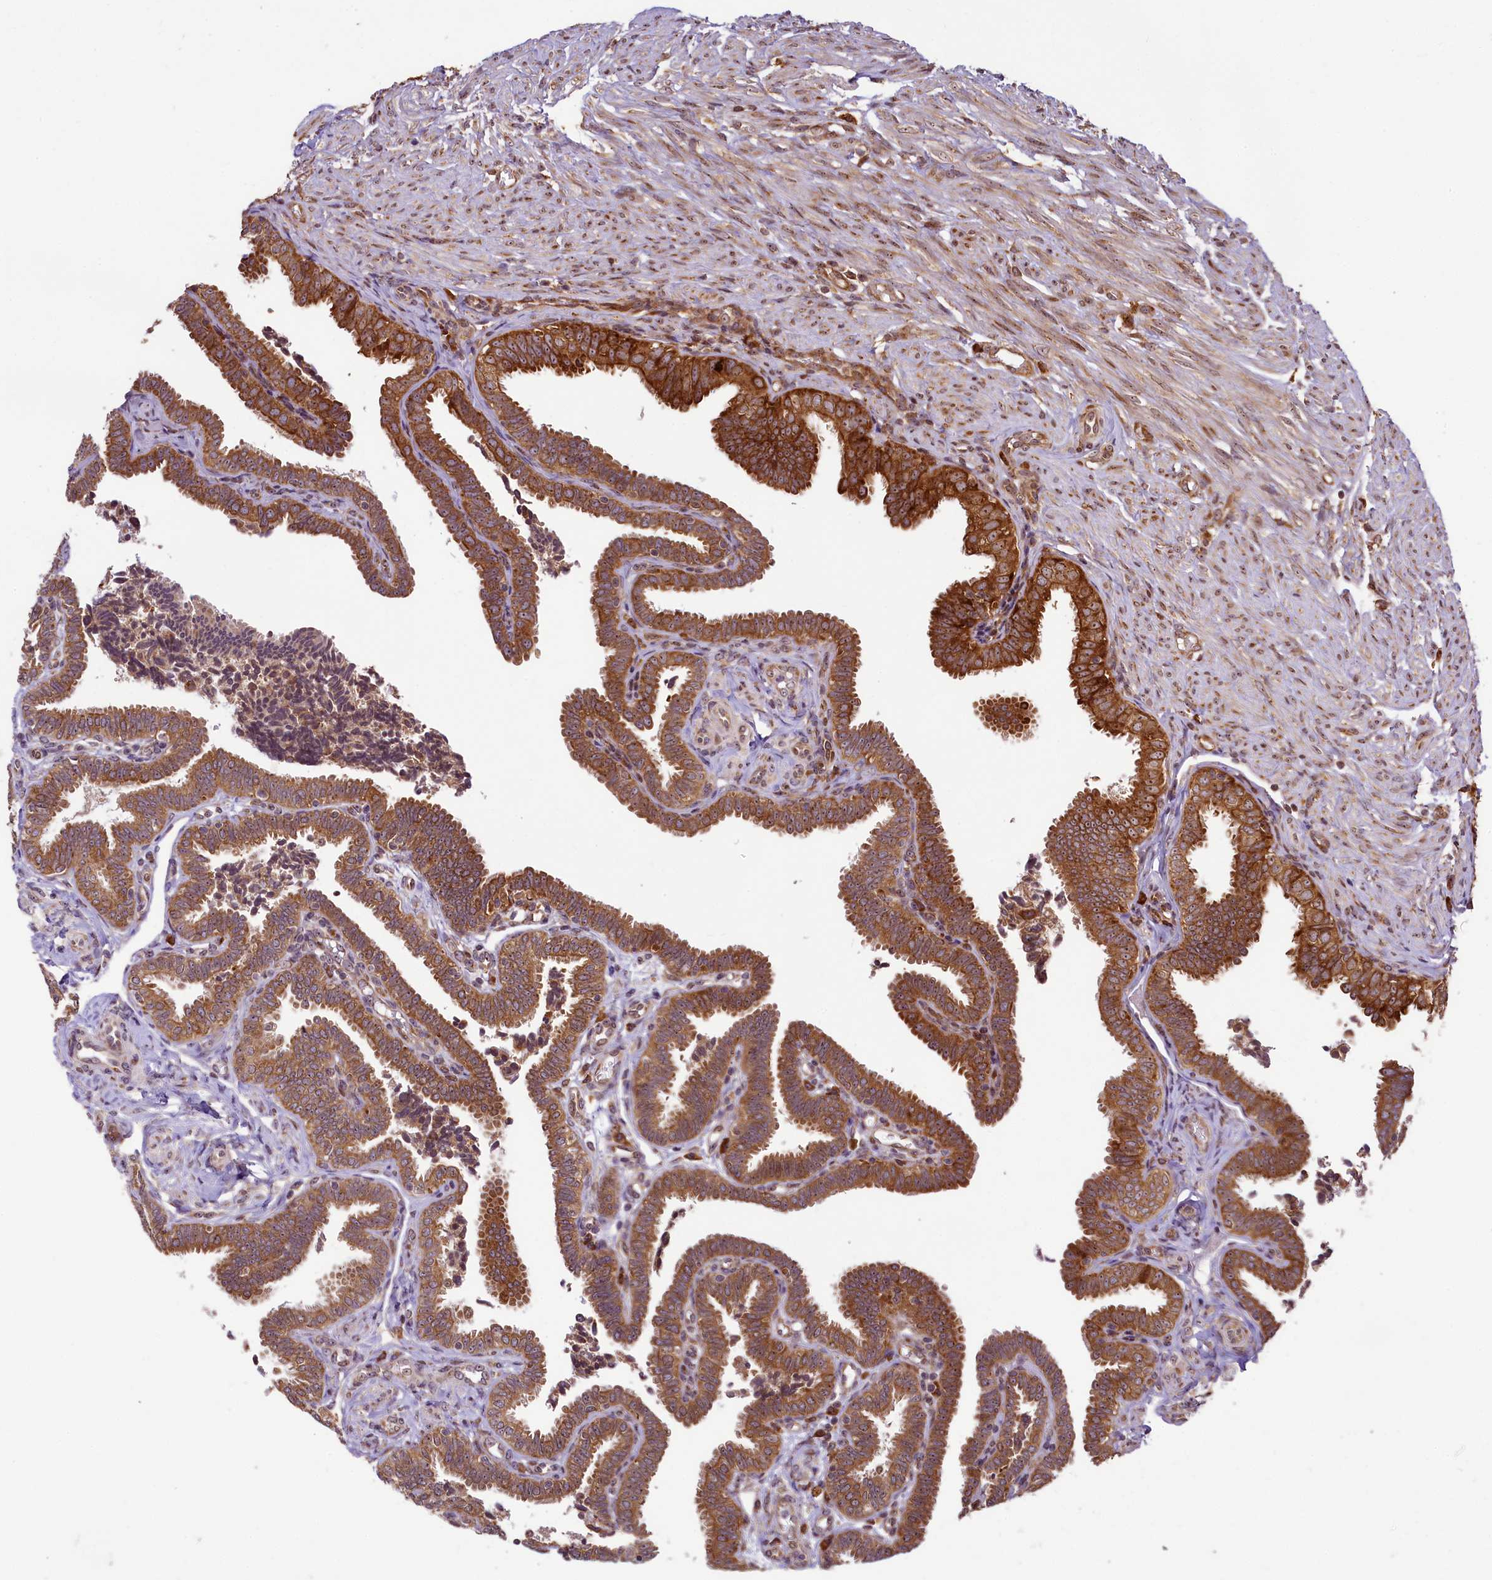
{"staining": {"intensity": "moderate", "quantity": ">75%", "location": "cytoplasmic/membranous"}, "tissue": "fallopian tube", "cell_type": "Glandular cells", "image_type": "normal", "snomed": [{"axis": "morphology", "description": "Normal tissue, NOS"}, {"axis": "topography", "description": "Fallopian tube"}], "caption": "IHC histopathology image of unremarkable fallopian tube: fallopian tube stained using IHC demonstrates medium levels of moderate protein expression localized specifically in the cytoplasmic/membranous of glandular cells, appearing as a cytoplasmic/membranous brown color.", "gene": "LARP4", "patient": {"sex": "female", "age": 39}}